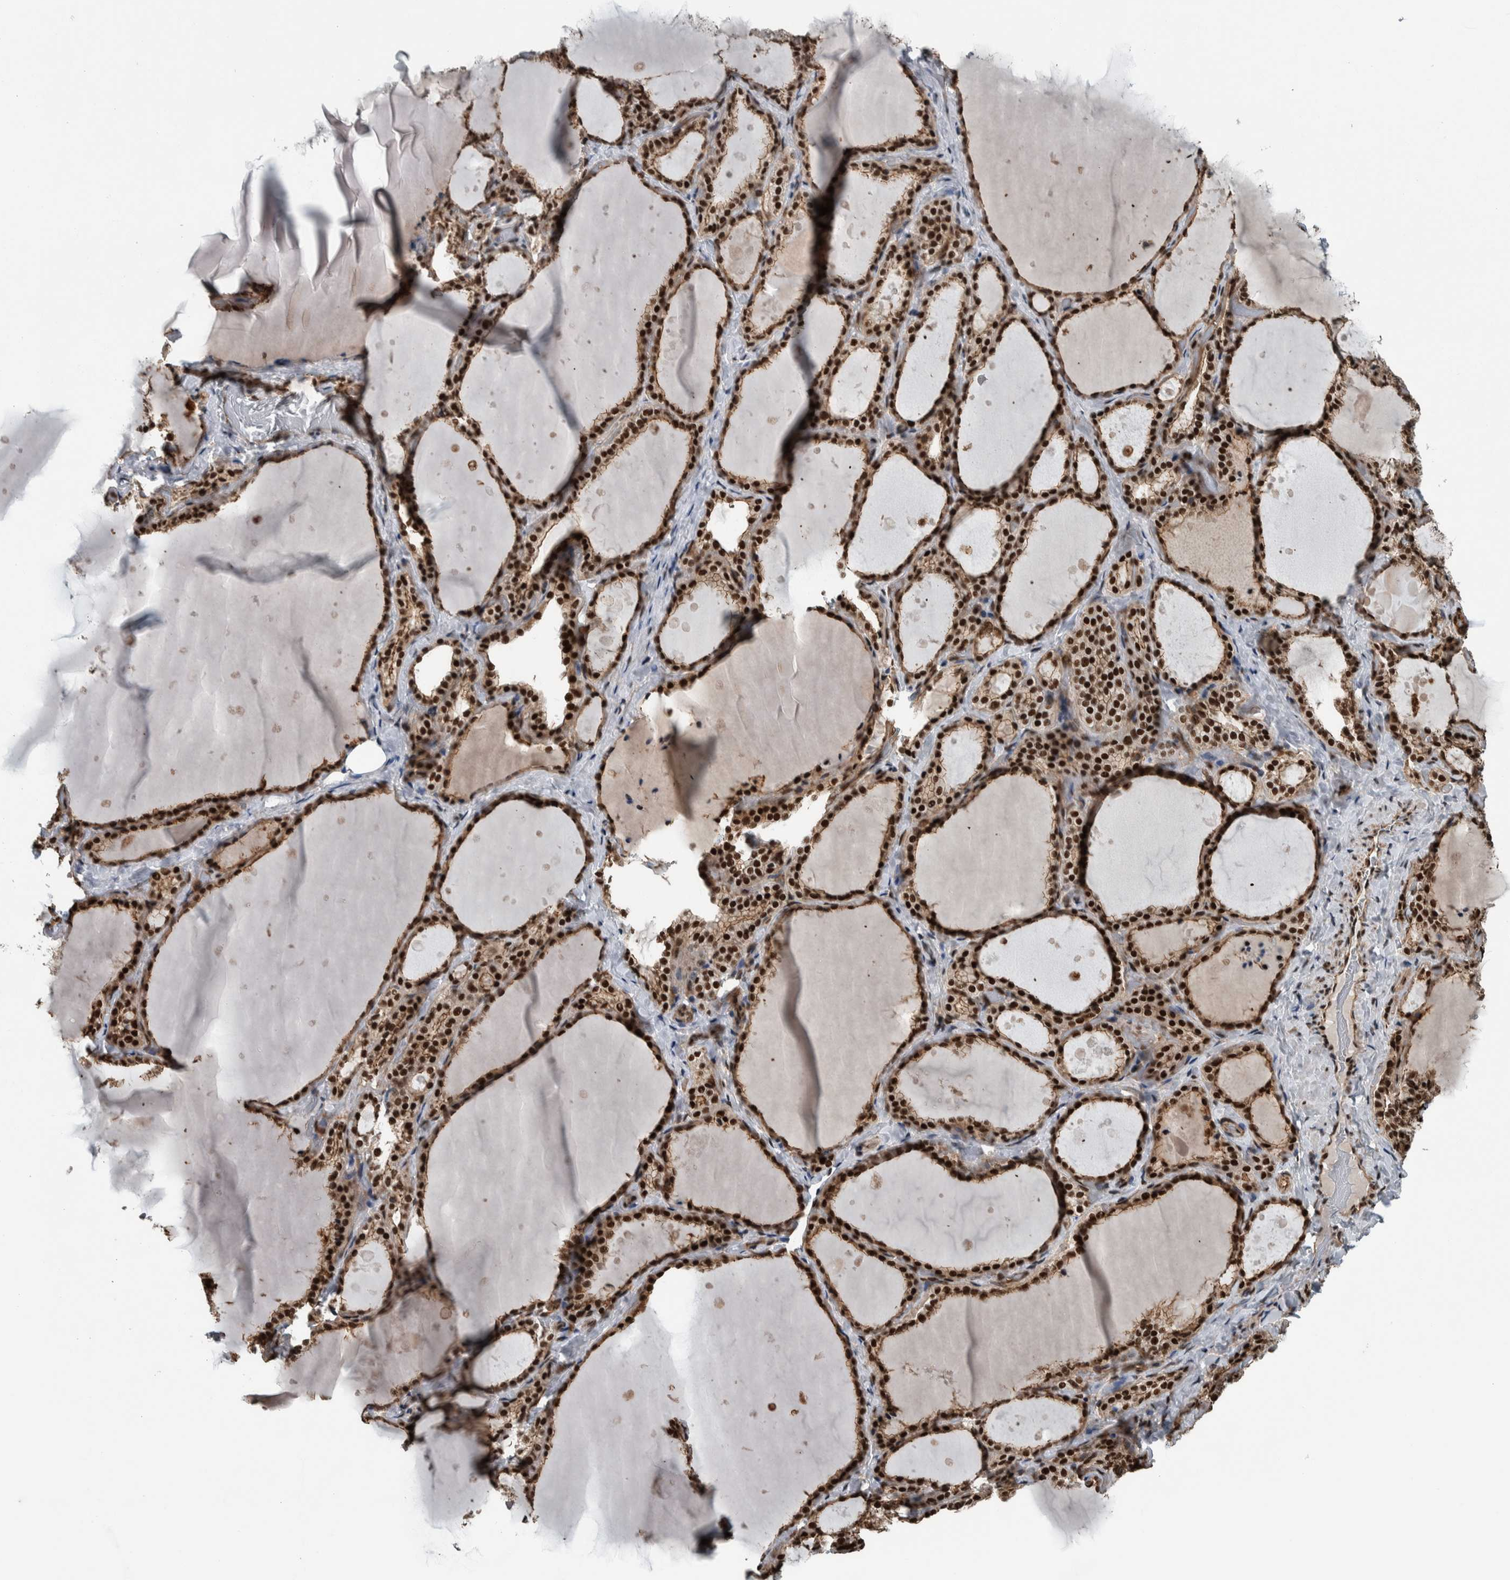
{"staining": {"intensity": "strong", "quantity": ">75%", "location": "nuclear"}, "tissue": "thyroid gland", "cell_type": "Glandular cells", "image_type": "normal", "snomed": [{"axis": "morphology", "description": "Normal tissue, NOS"}, {"axis": "topography", "description": "Thyroid gland"}], "caption": "A high amount of strong nuclear expression is identified in about >75% of glandular cells in benign thyroid gland. Using DAB (brown) and hematoxylin (blue) stains, captured at high magnification using brightfield microscopy.", "gene": "FAM135B", "patient": {"sex": "female", "age": 44}}